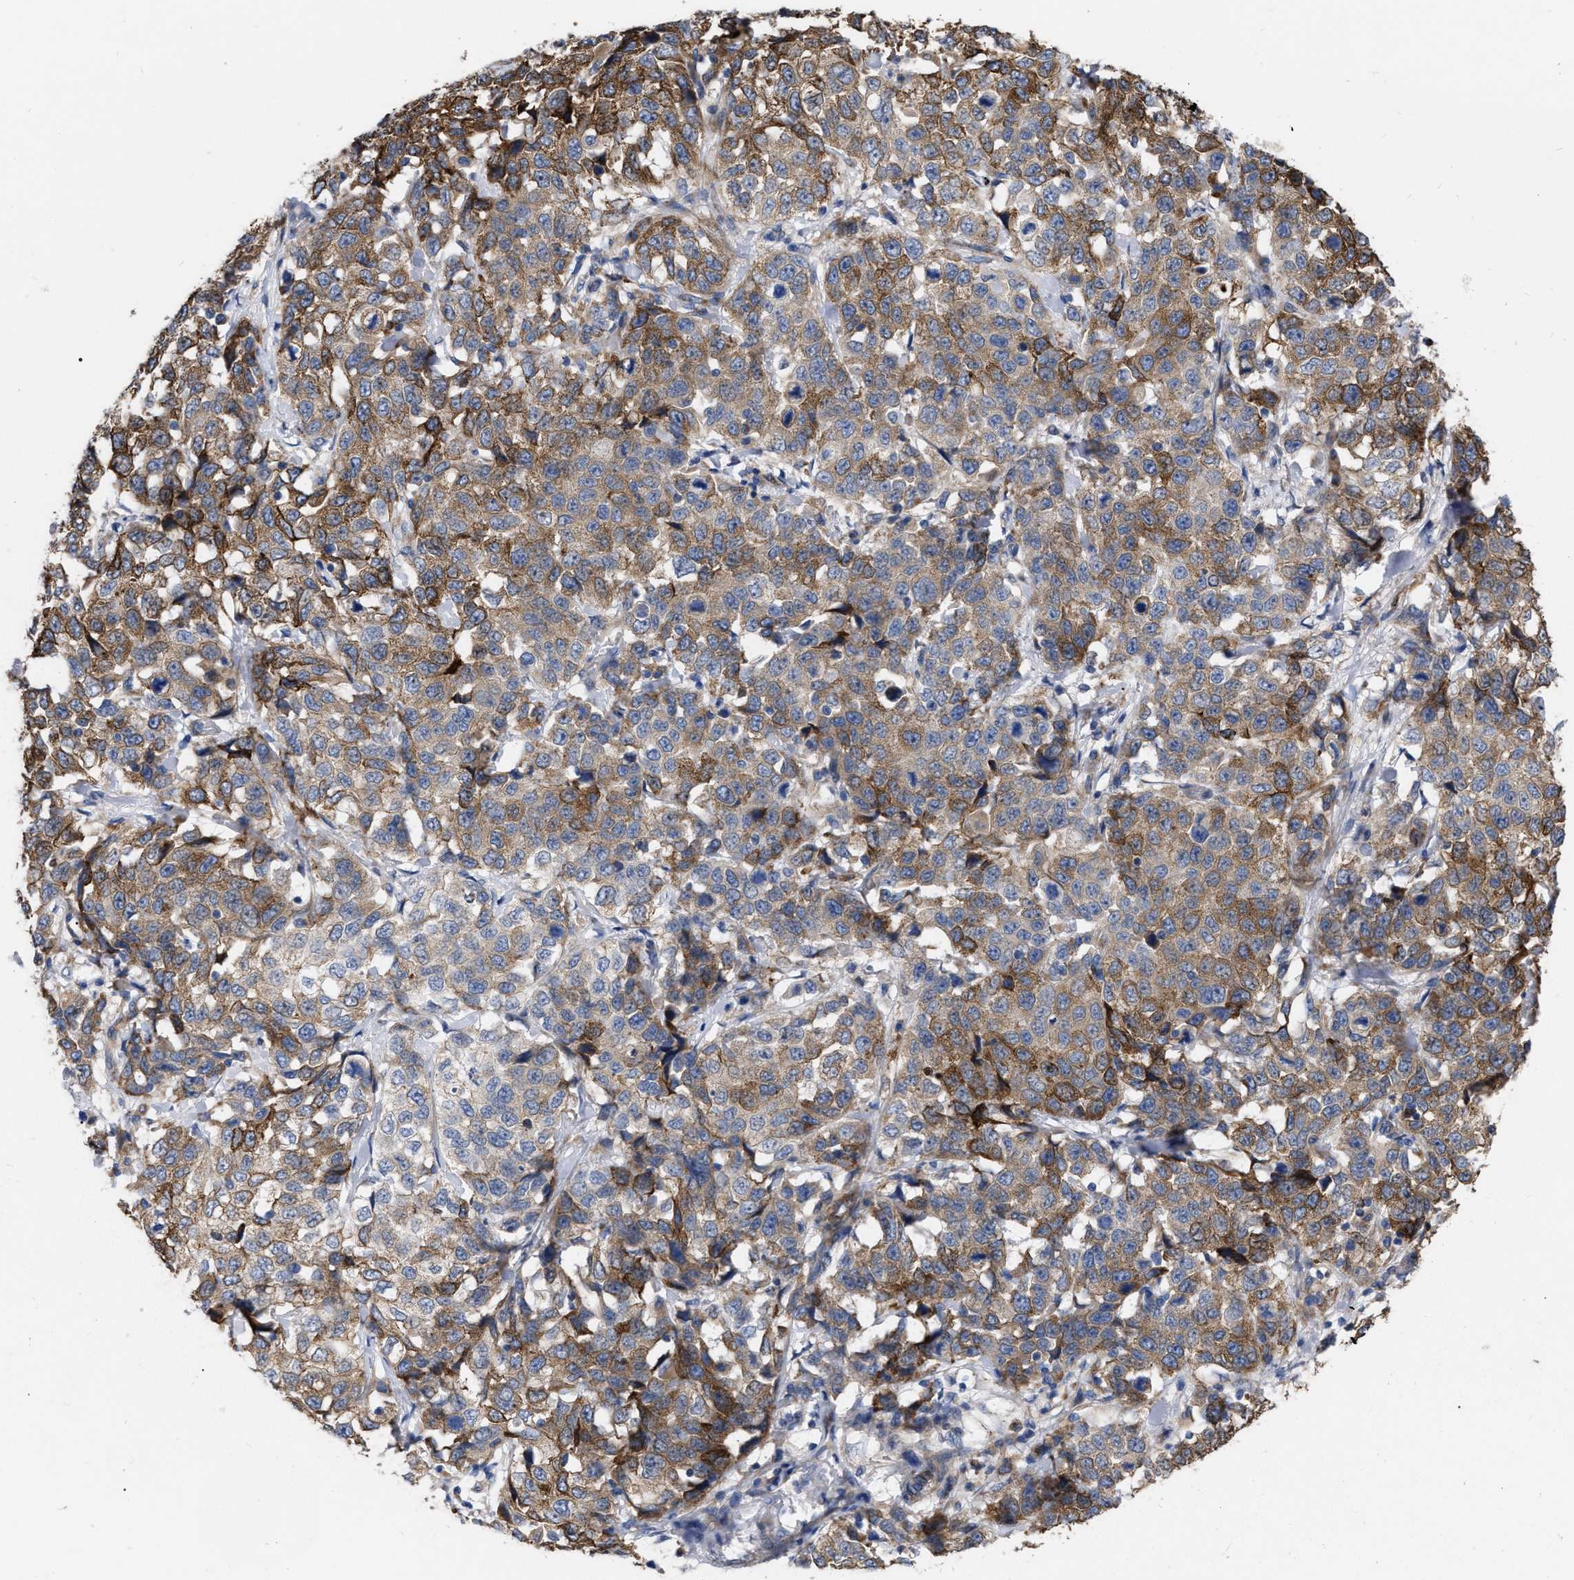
{"staining": {"intensity": "moderate", "quantity": ">75%", "location": "cytoplasmic/membranous"}, "tissue": "stomach cancer", "cell_type": "Tumor cells", "image_type": "cancer", "snomed": [{"axis": "morphology", "description": "Normal tissue, NOS"}, {"axis": "morphology", "description": "Adenocarcinoma, NOS"}, {"axis": "topography", "description": "Stomach"}], "caption": "Immunohistochemistry image of neoplastic tissue: human stomach cancer (adenocarcinoma) stained using IHC shows medium levels of moderate protein expression localized specifically in the cytoplasmic/membranous of tumor cells, appearing as a cytoplasmic/membranous brown color.", "gene": "MLST8", "patient": {"sex": "male", "age": 48}}